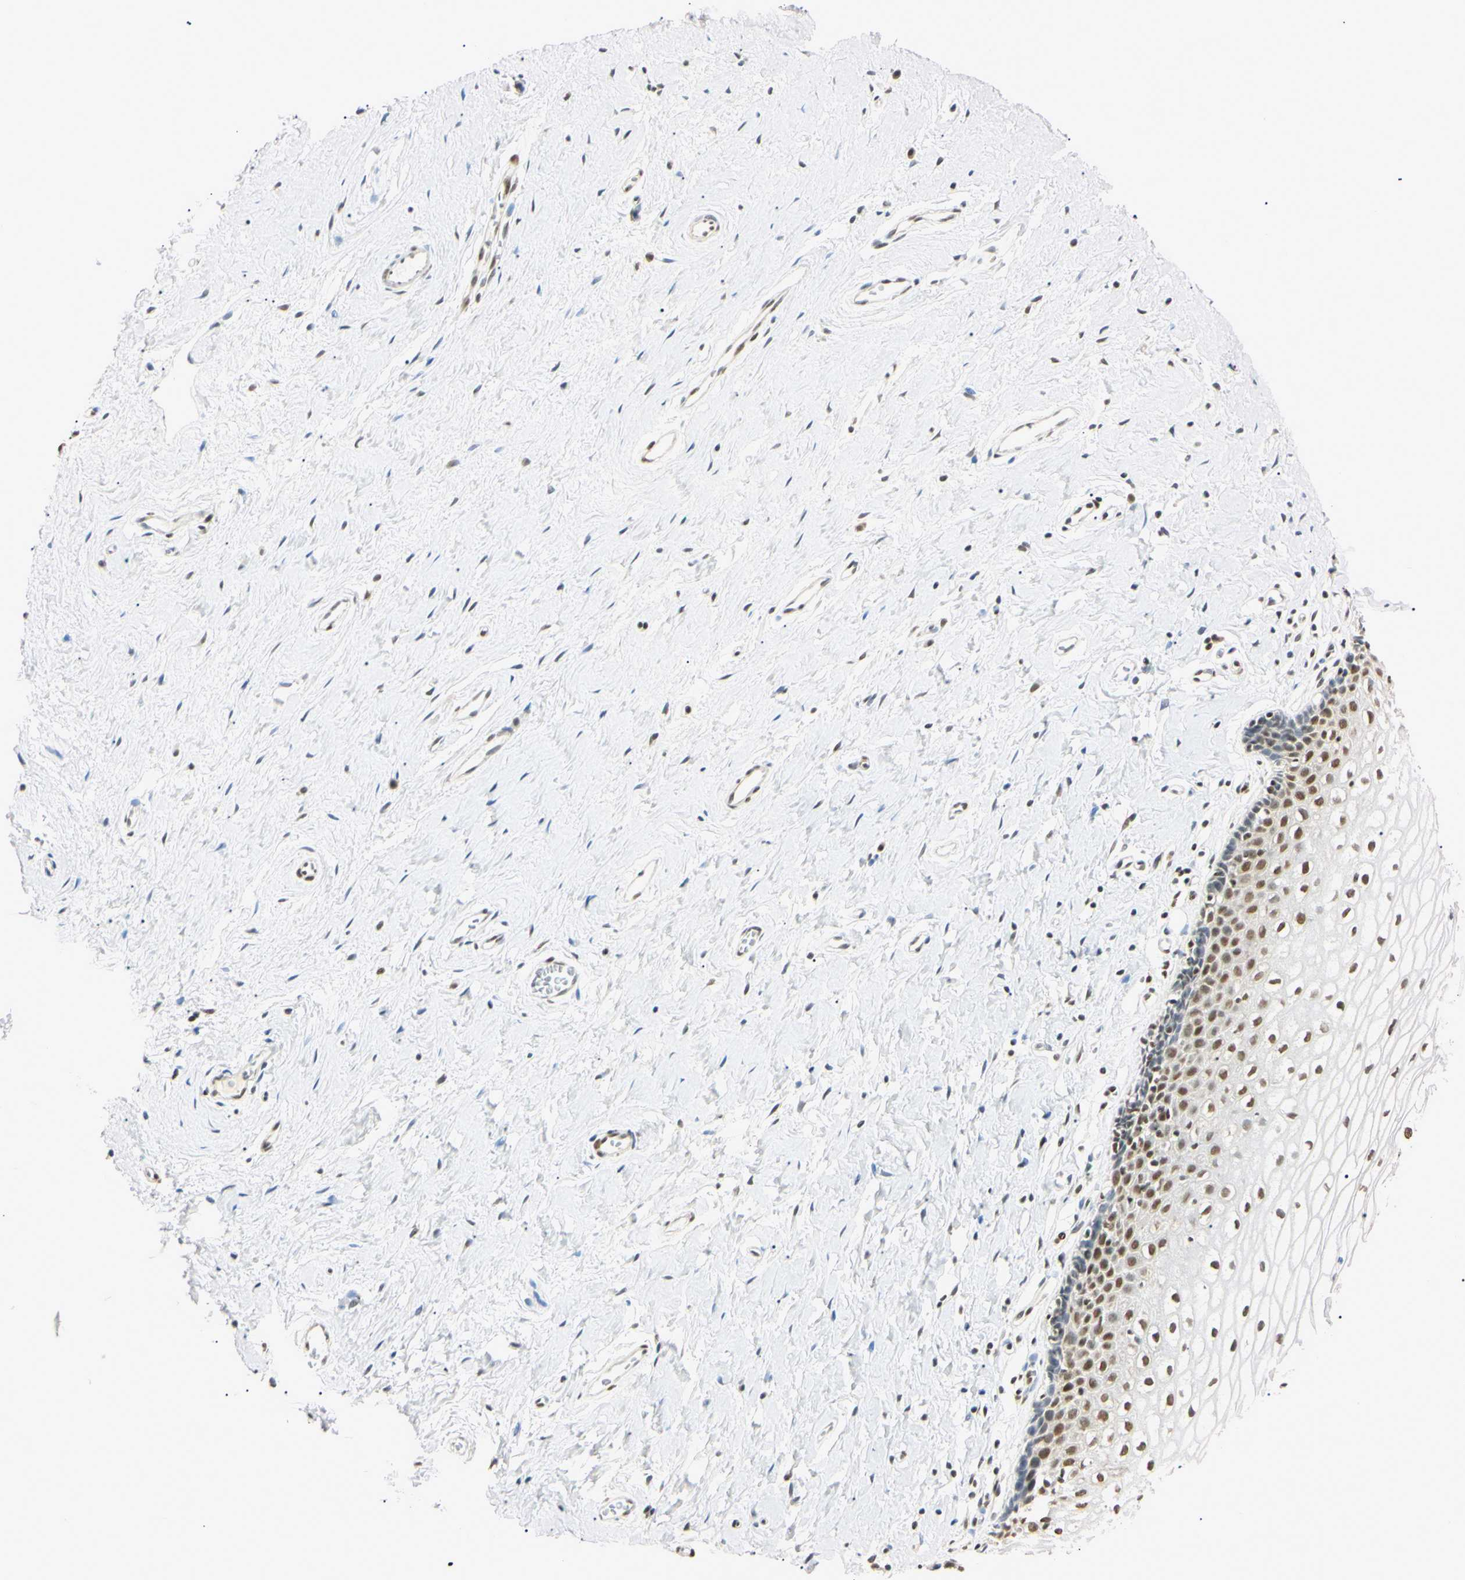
{"staining": {"intensity": "moderate", "quantity": ">75%", "location": "nuclear"}, "tissue": "vagina", "cell_type": "Squamous epithelial cells", "image_type": "normal", "snomed": [{"axis": "morphology", "description": "Normal tissue, NOS"}, {"axis": "topography", "description": "Soft tissue"}, {"axis": "topography", "description": "Vagina"}], "caption": "DAB immunohistochemical staining of benign human vagina demonstrates moderate nuclear protein staining in approximately >75% of squamous epithelial cells. (Brightfield microscopy of DAB IHC at high magnification).", "gene": "SMARCA5", "patient": {"sex": "female", "age": 61}}